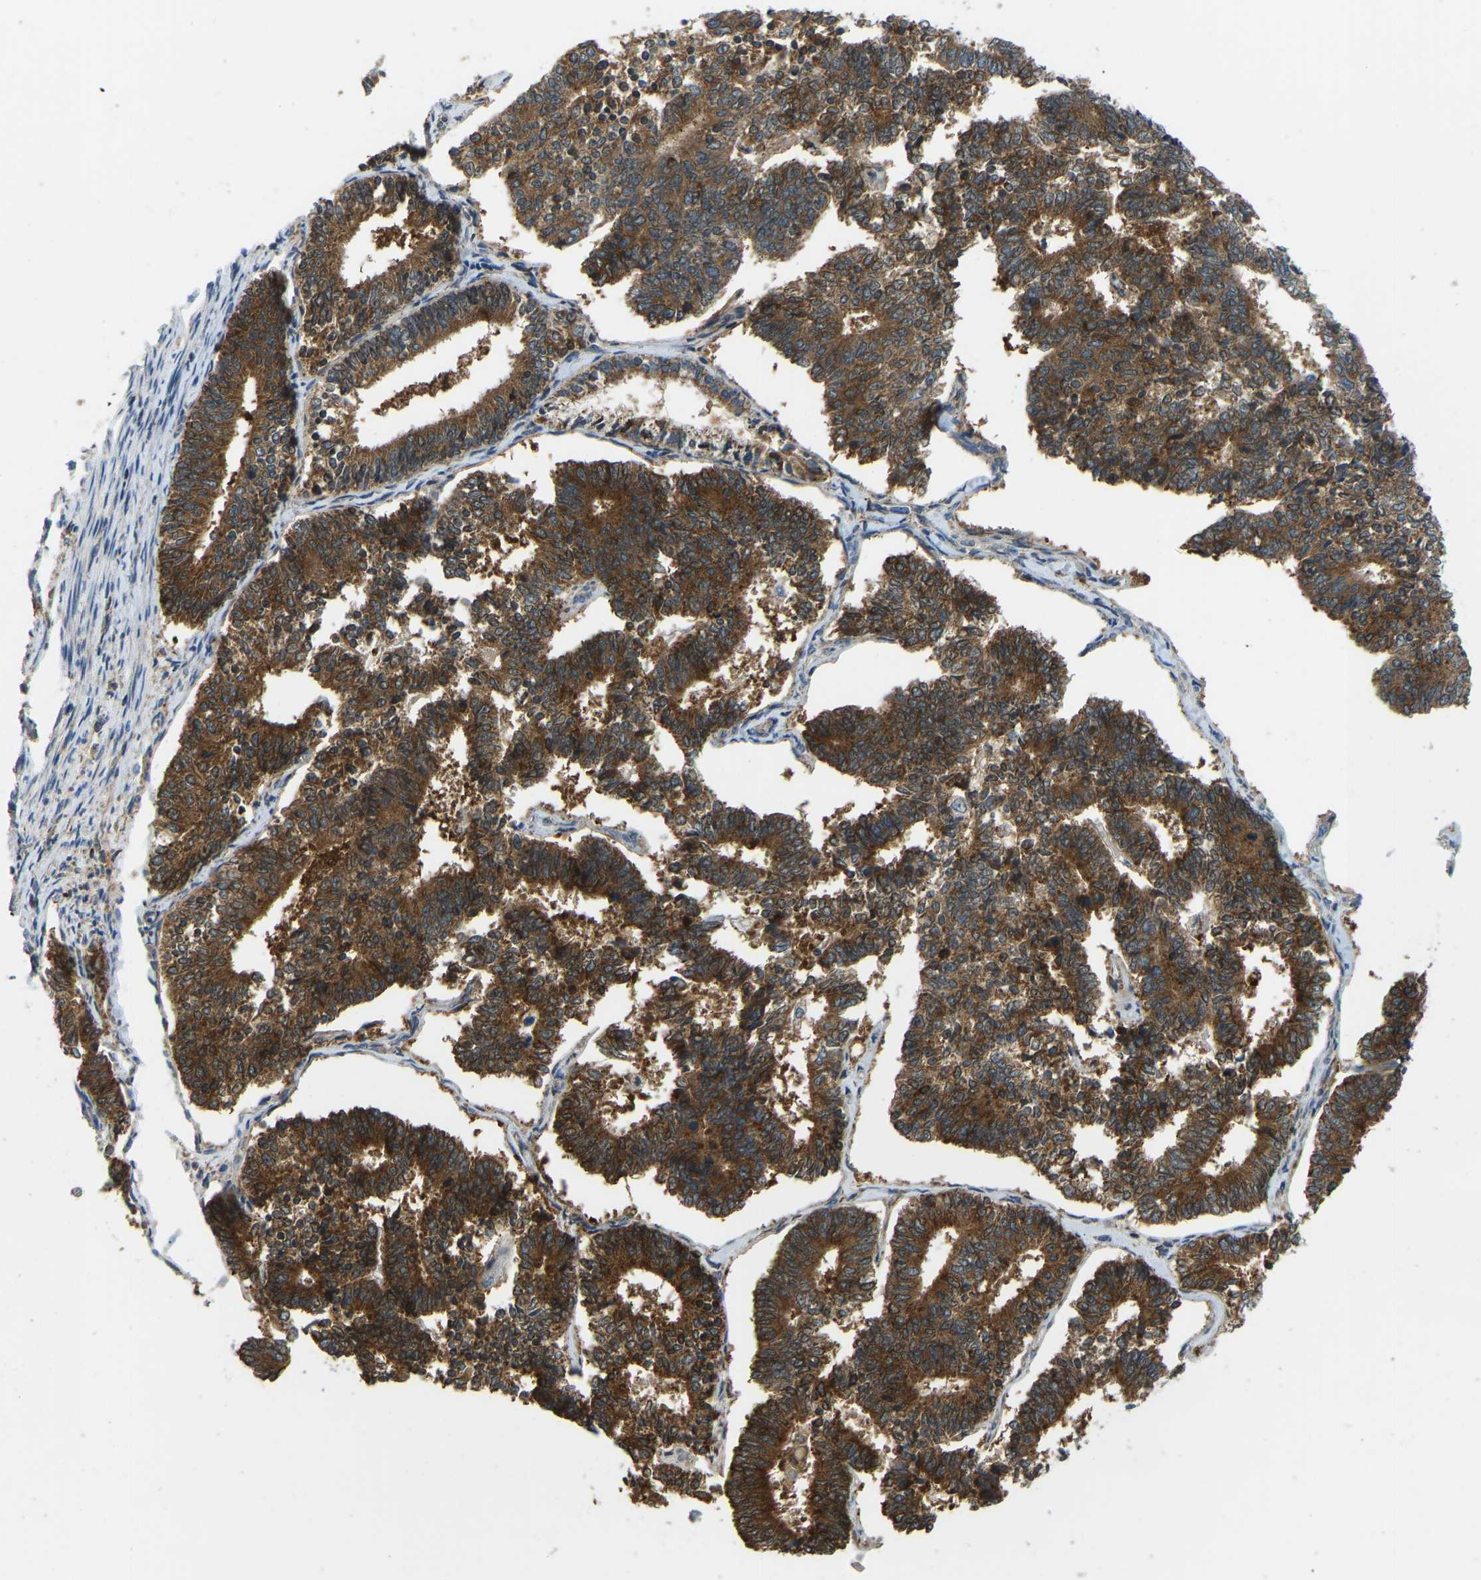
{"staining": {"intensity": "strong", "quantity": ">75%", "location": "cytoplasmic/membranous"}, "tissue": "endometrial cancer", "cell_type": "Tumor cells", "image_type": "cancer", "snomed": [{"axis": "morphology", "description": "Adenocarcinoma, NOS"}, {"axis": "topography", "description": "Endometrium"}], "caption": "Endometrial cancer (adenocarcinoma) stained for a protein demonstrates strong cytoplasmic/membranous positivity in tumor cells. (IHC, brightfield microscopy, high magnification).", "gene": "RBP1", "patient": {"sex": "female", "age": 70}}